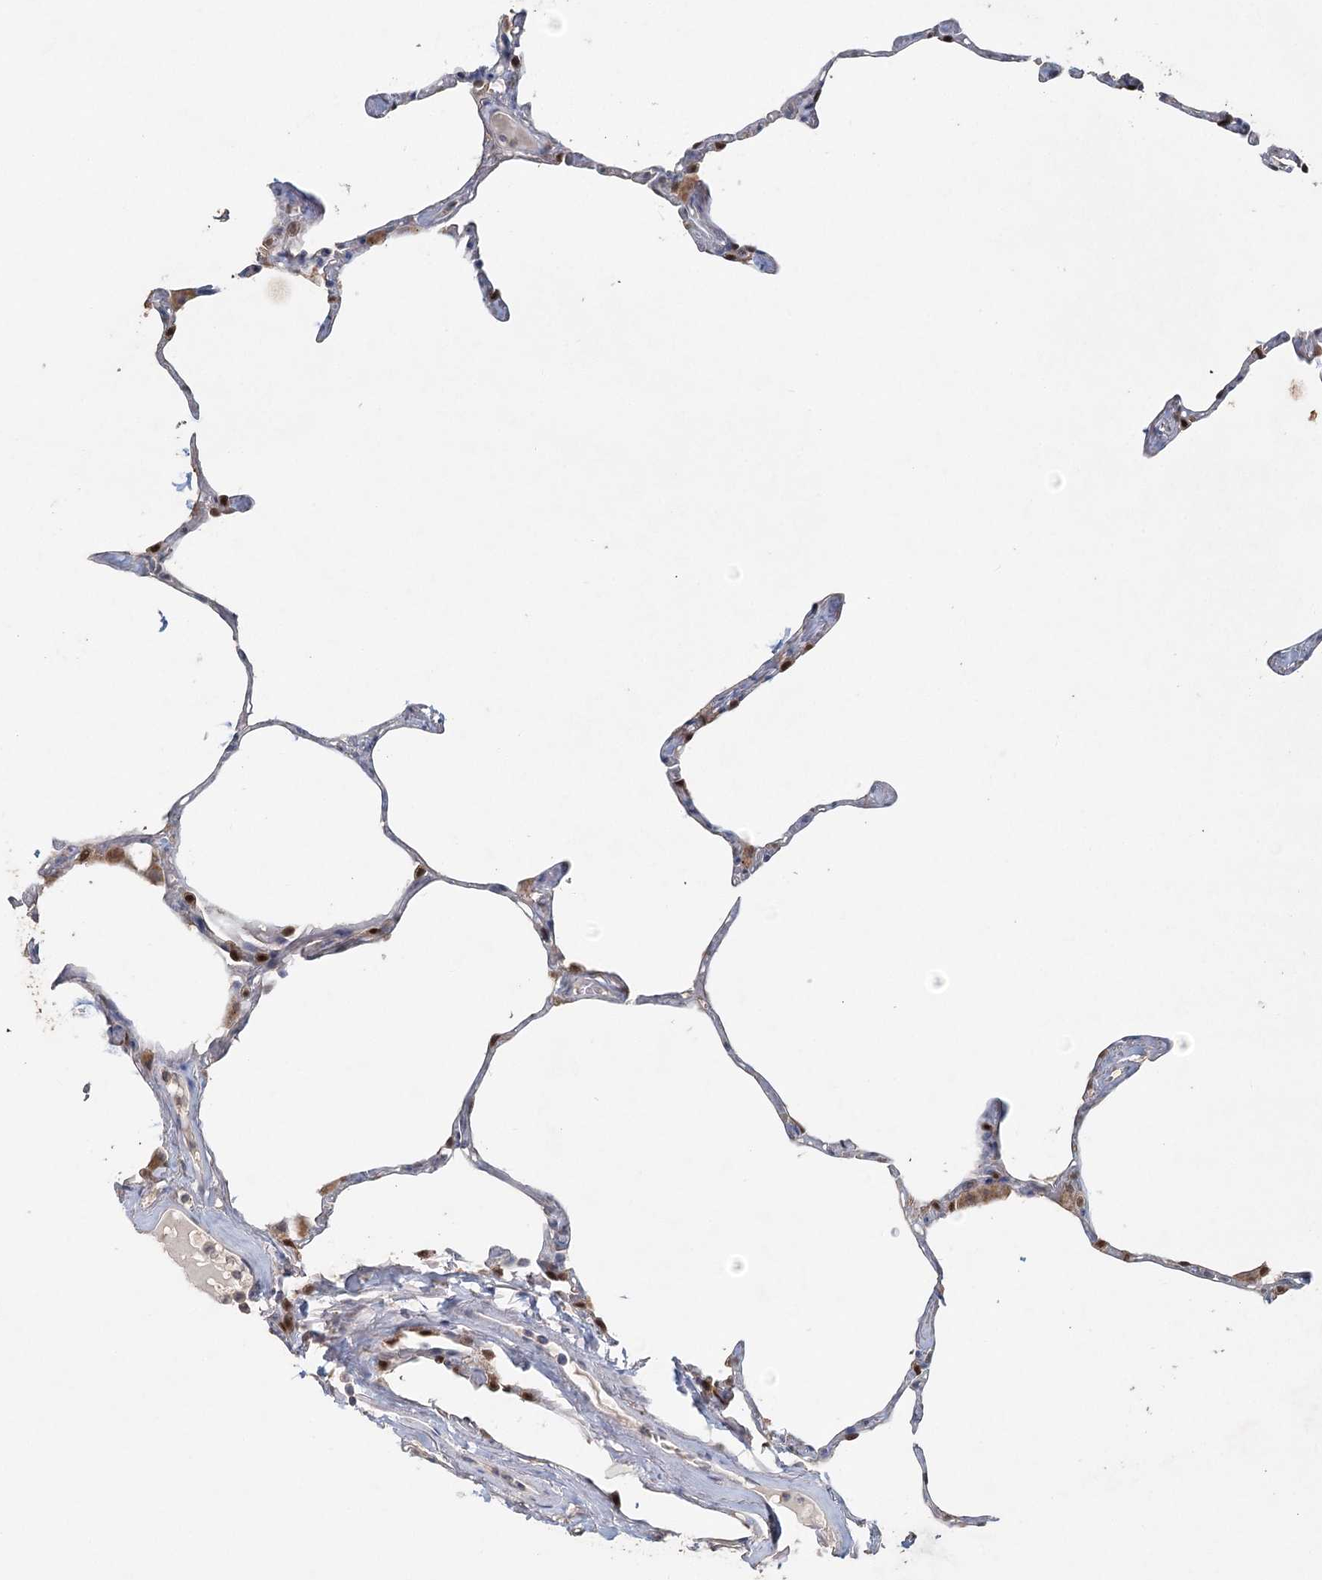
{"staining": {"intensity": "moderate", "quantity": "<25%", "location": "nuclear"}, "tissue": "lung", "cell_type": "Alveolar cells", "image_type": "normal", "snomed": [{"axis": "morphology", "description": "Normal tissue, NOS"}, {"axis": "topography", "description": "Lung"}], "caption": "Immunohistochemistry (IHC) micrograph of normal lung: human lung stained using immunohistochemistry exhibits low levels of moderate protein expression localized specifically in the nuclear of alveolar cells, appearing as a nuclear brown color.", "gene": "ADK", "patient": {"sex": "male", "age": 65}}